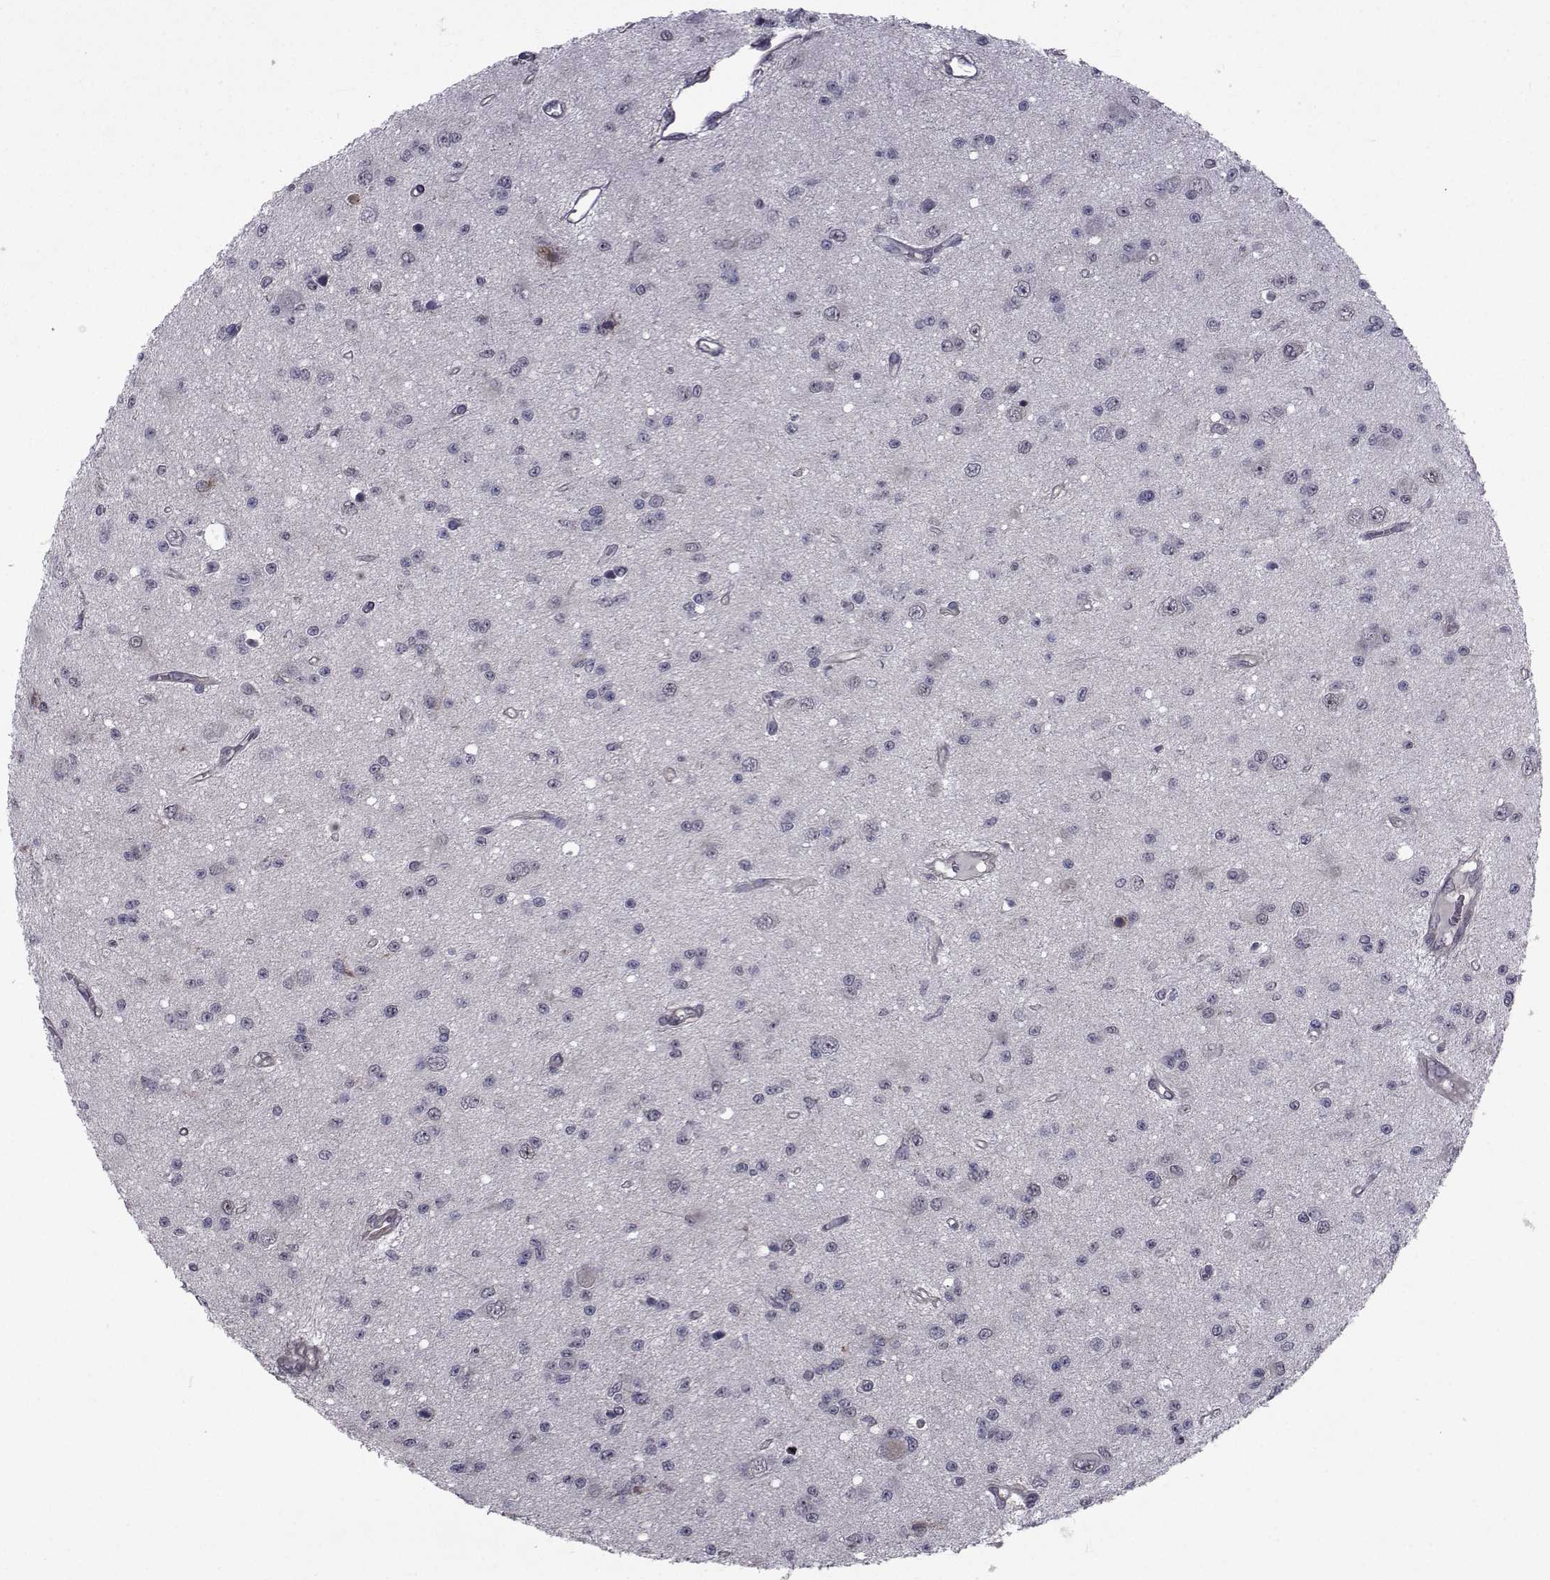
{"staining": {"intensity": "negative", "quantity": "none", "location": "none"}, "tissue": "glioma", "cell_type": "Tumor cells", "image_type": "cancer", "snomed": [{"axis": "morphology", "description": "Glioma, malignant, Low grade"}, {"axis": "topography", "description": "Brain"}], "caption": "Micrograph shows no protein expression in tumor cells of malignant glioma (low-grade) tissue.", "gene": "CFAP74", "patient": {"sex": "female", "age": 45}}